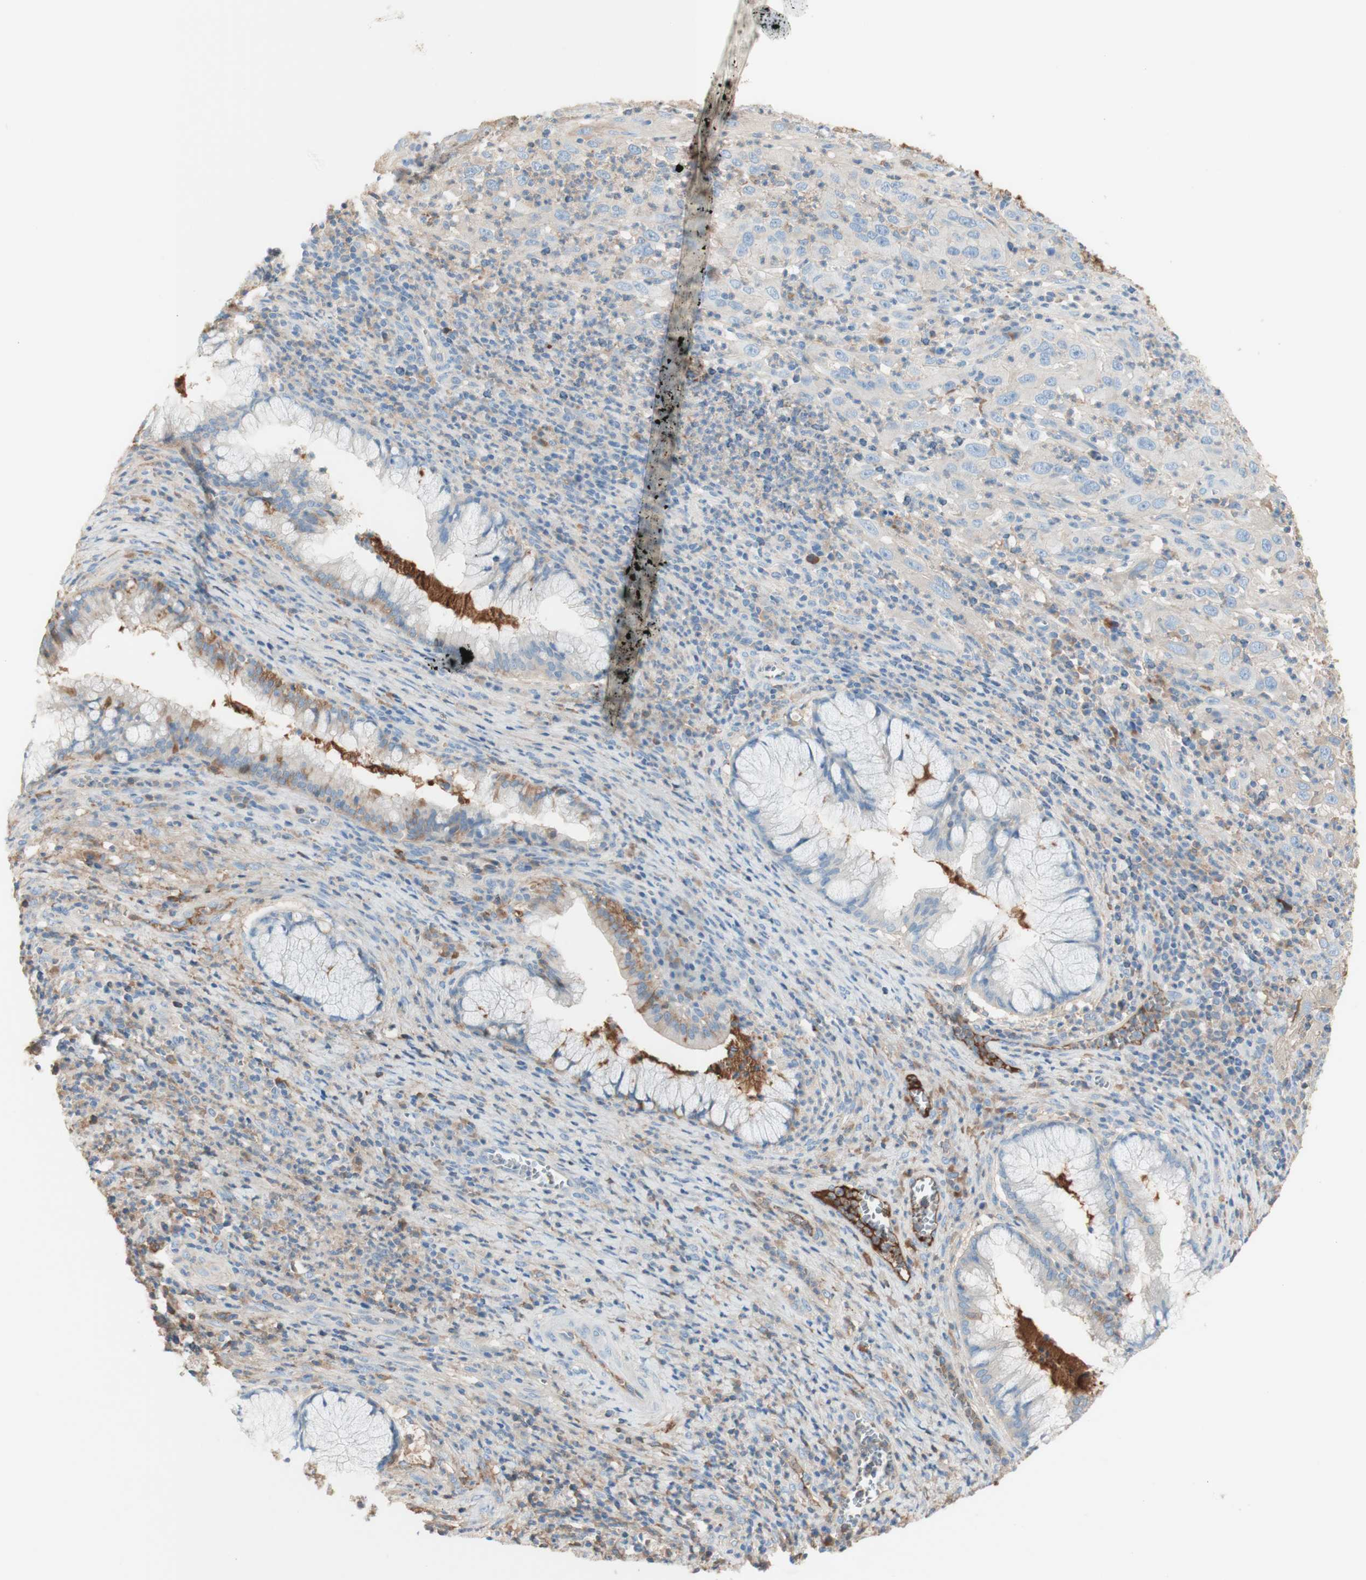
{"staining": {"intensity": "weak", "quantity": "25%-75%", "location": "cytoplasmic/membranous"}, "tissue": "cervical cancer", "cell_type": "Tumor cells", "image_type": "cancer", "snomed": [{"axis": "morphology", "description": "Squamous cell carcinoma, NOS"}, {"axis": "topography", "description": "Cervix"}], "caption": "Protein staining of cervical cancer (squamous cell carcinoma) tissue displays weak cytoplasmic/membranous positivity in about 25%-75% of tumor cells. (DAB IHC, brown staining for protein, blue staining for nuclei).", "gene": "KNG1", "patient": {"sex": "female", "age": 32}}